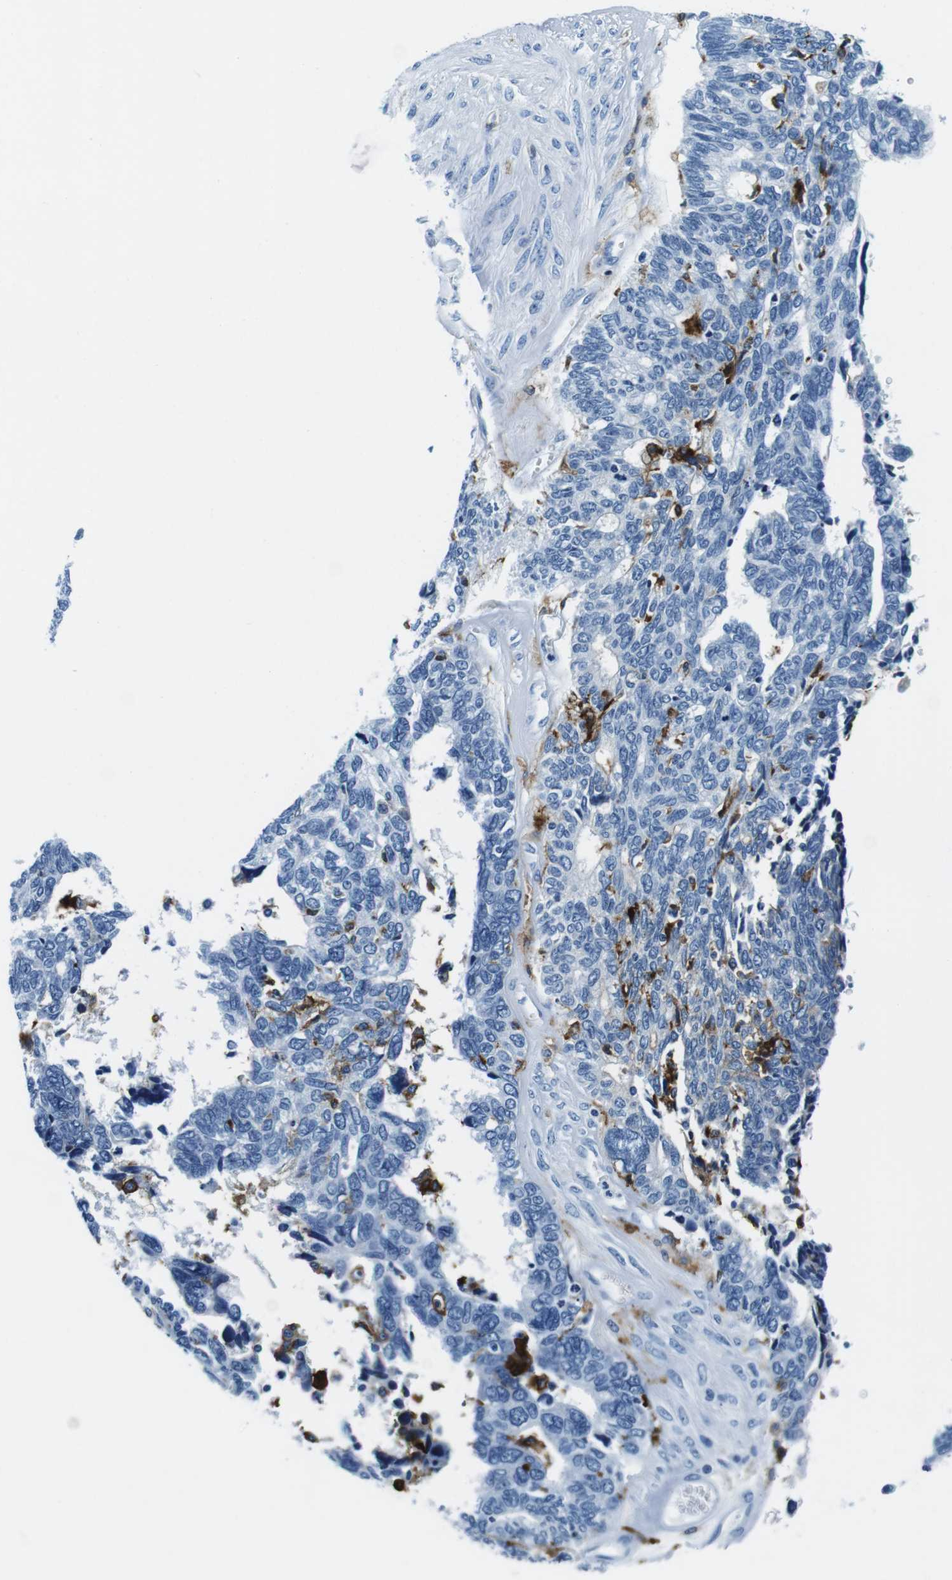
{"staining": {"intensity": "negative", "quantity": "none", "location": "none"}, "tissue": "ovarian cancer", "cell_type": "Tumor cells", "image_type": "cancer", "snomed": [{"axis": "morphology", "description": "Cystadenocarcinoma, serous, NOS"}, {"axis": "topography", "description": "Ovary"}], "caption": "A high-resolution photomicrograph shows immunohistochemistry (IHC) staining of serous cystadenocarcinoma (ovarian), which demonstrates no significant staining in tumor cells.", "gene": "HLA-DRB1", "patient": {"sex": "female", "age": 79}}